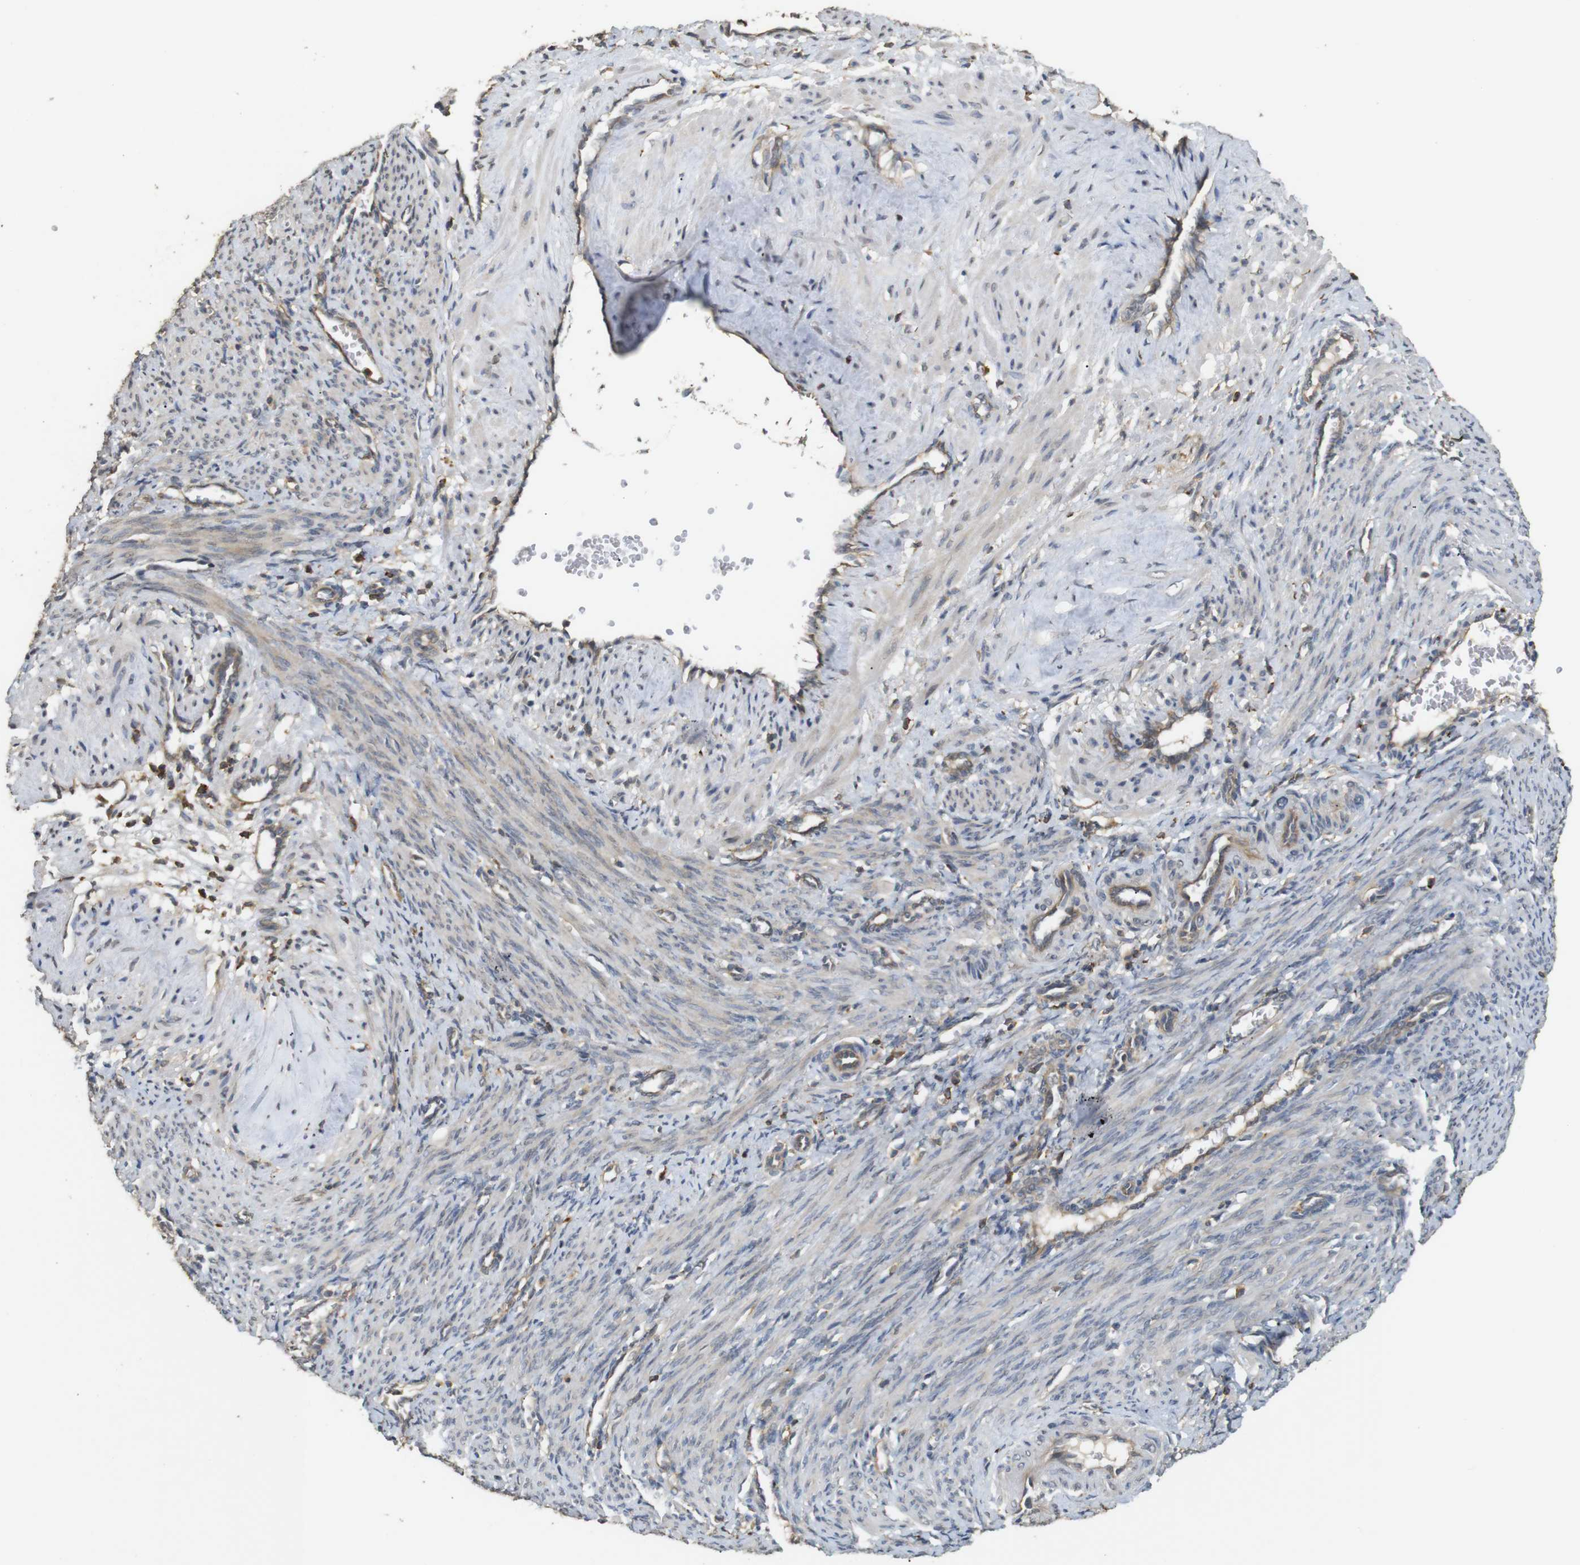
{"staining": {"intensity": "weak", "quantity": ">75%", "location": "cytoplasmic/membranous"}, "tissue": "smooth muscle", "cell_type": "Smooth muscle cells", "image_type": "normal", "snomed": [{"axis": "morphology", "description": "Normal tissue, NOS"}, {"axis": "topography", "description": "Endometrium"}], "caption": "Normal smooth muscle demonstrates weak cytoplasmic/membranous positivity in approximately >75% of smooth muscle cells, visualized by immunohistochemistry.", "gene": "KSR1", "patient": {"sex": "female", "age": 33}}